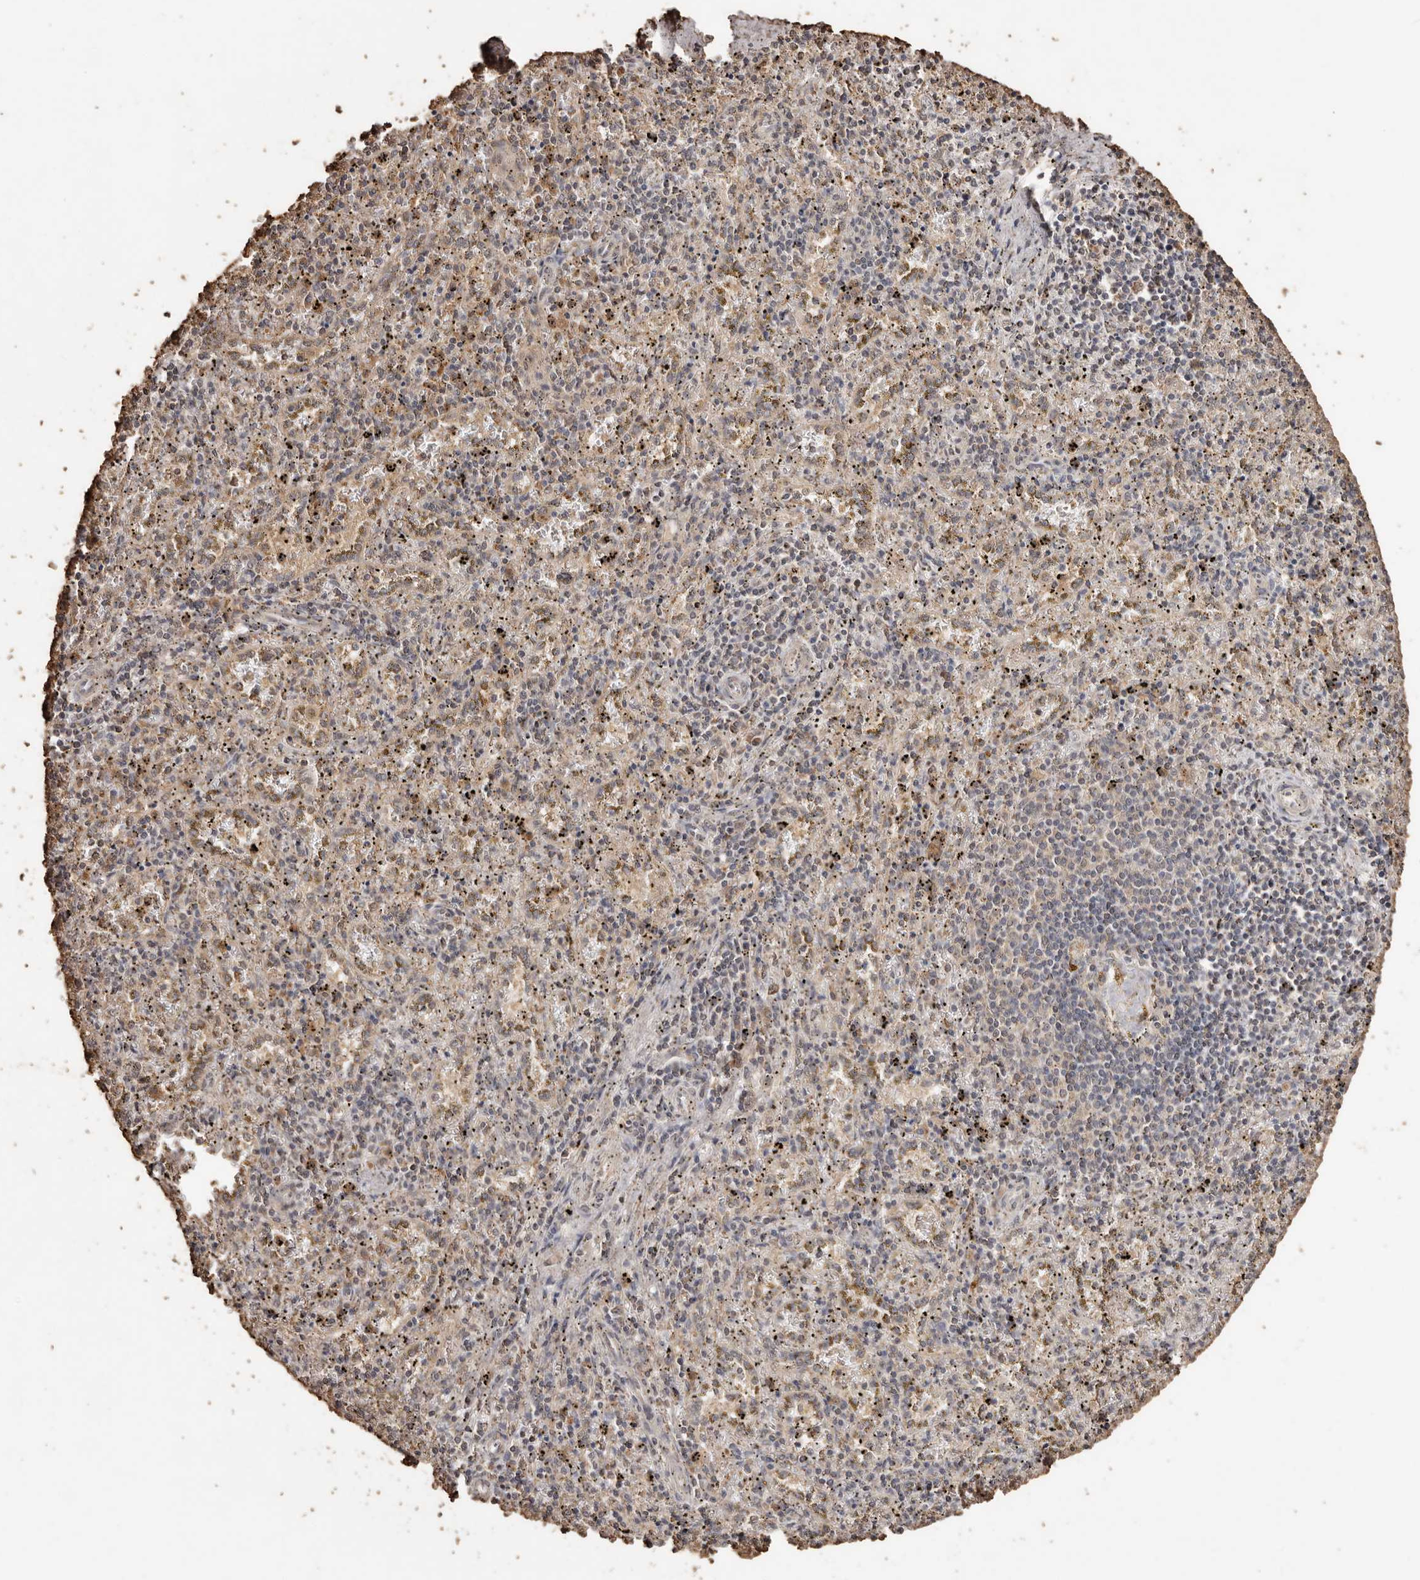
{"staining": {"intensity": "weak", "quantity": "25%-75%", "location": "cytoplasmic/membranous"}, "tissue": "spleen", "cell_type": "Cells in red pulp", "image_type": "normal", "snomed": [{"axis": "morphology", "description": "Normal tissue, NOS"}, {"axis": "topography", "description": "Spleen"}], "caption": "Immunohistochemical staining of normal human spleen displays weak cytoplasmic/membranous protein positivity in approximately 25%-75% of cells in red pulp.", "gene": "PKDCC", "patient": {"sex": "male", "age": 11}}